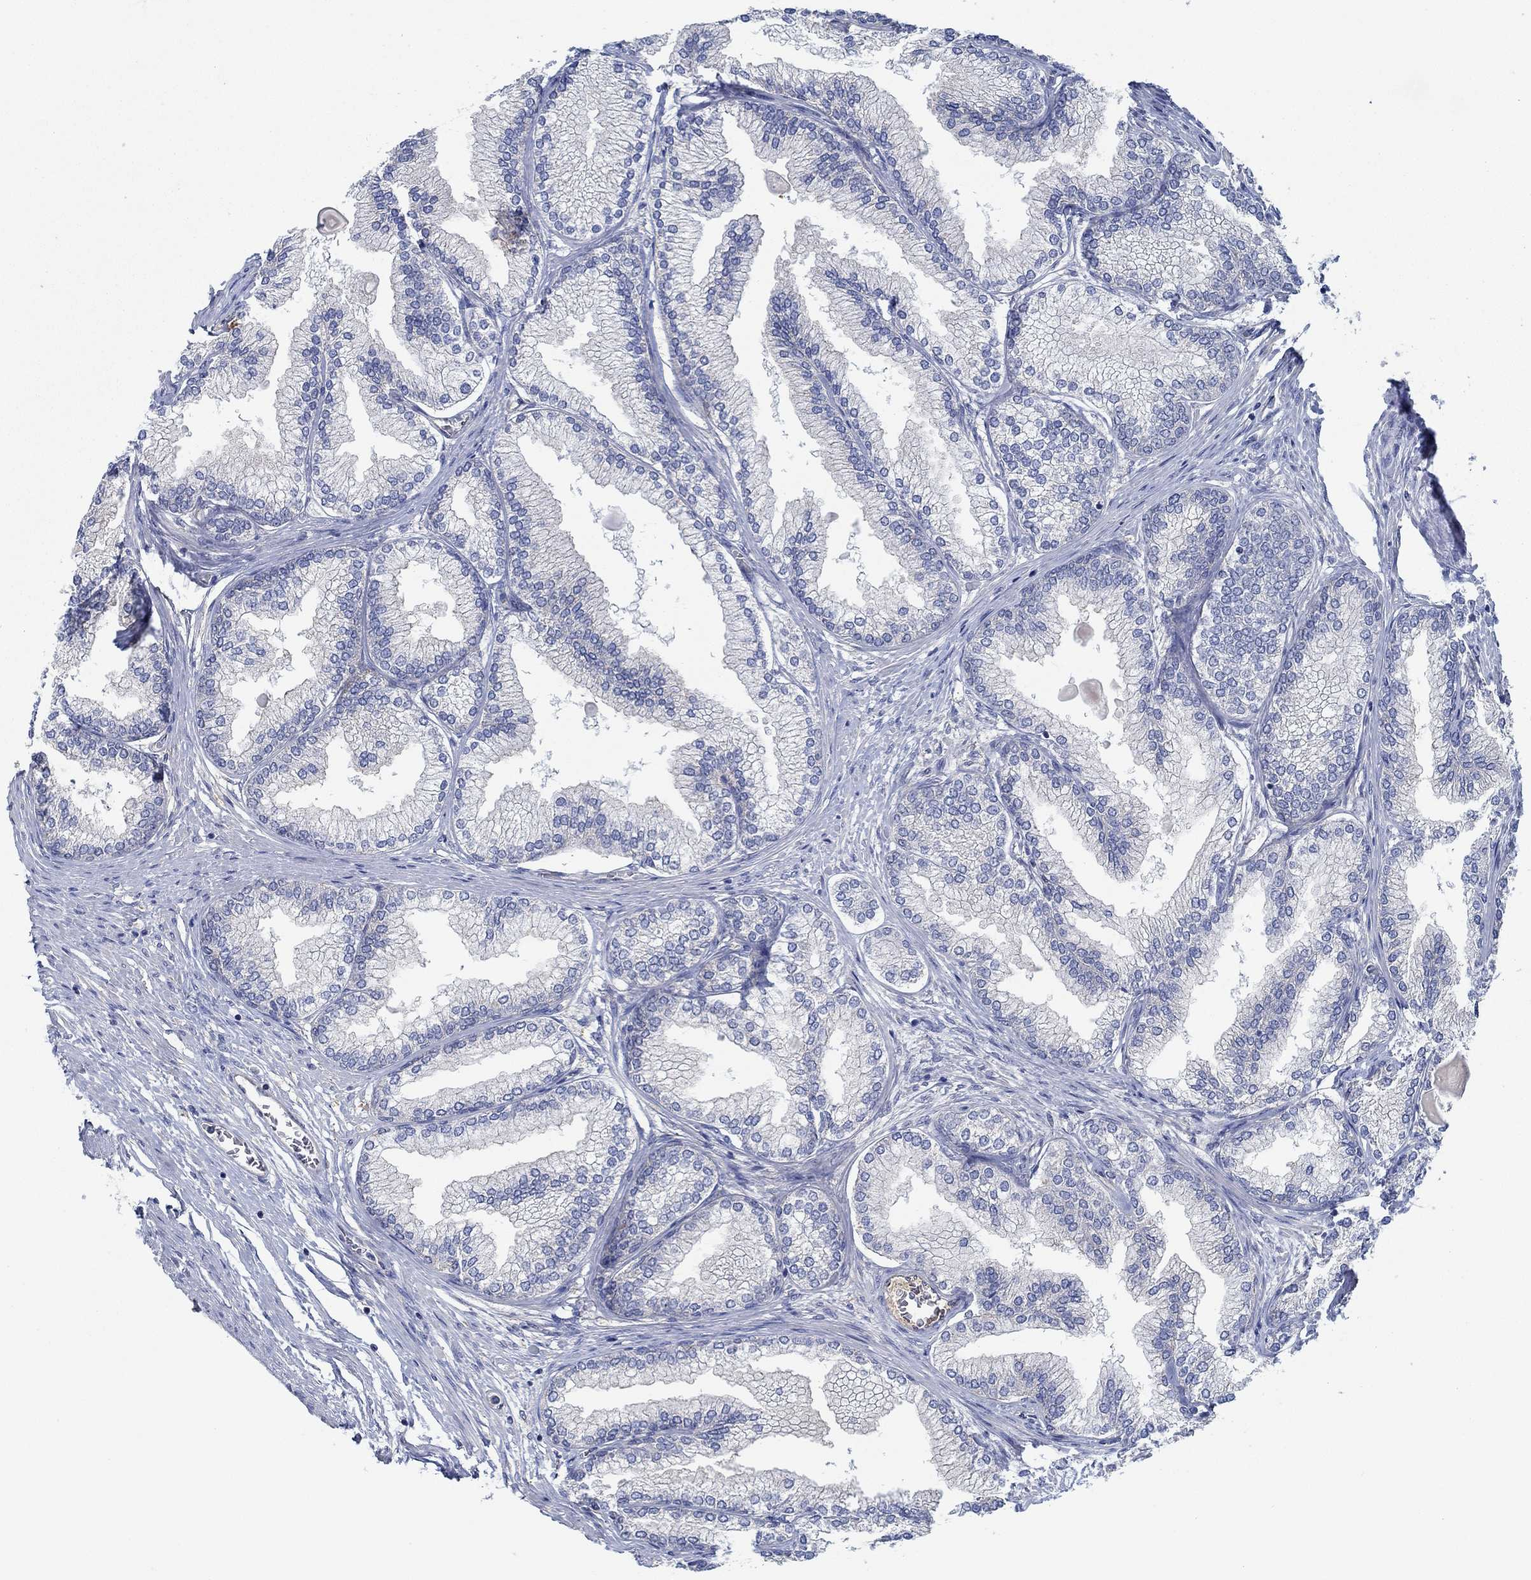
{"staining": {"intensity": "negative", "quantity": "none", "location": "none"}, "tissue": "prostate", "cell_type": "Glandular cells", "image_type": "normal", "snomed": [{"axis": "morphology", "description": "Normal tissue, NOS"}, {"axis": "topography", "description": "Prostate"}], "caption": "Immunohistochemistry (IHC) of normal human prostate demonstrates no expression in glandular cells.", "gene": "SPAG9", "patient": {"sex": "male", "age": 72}}